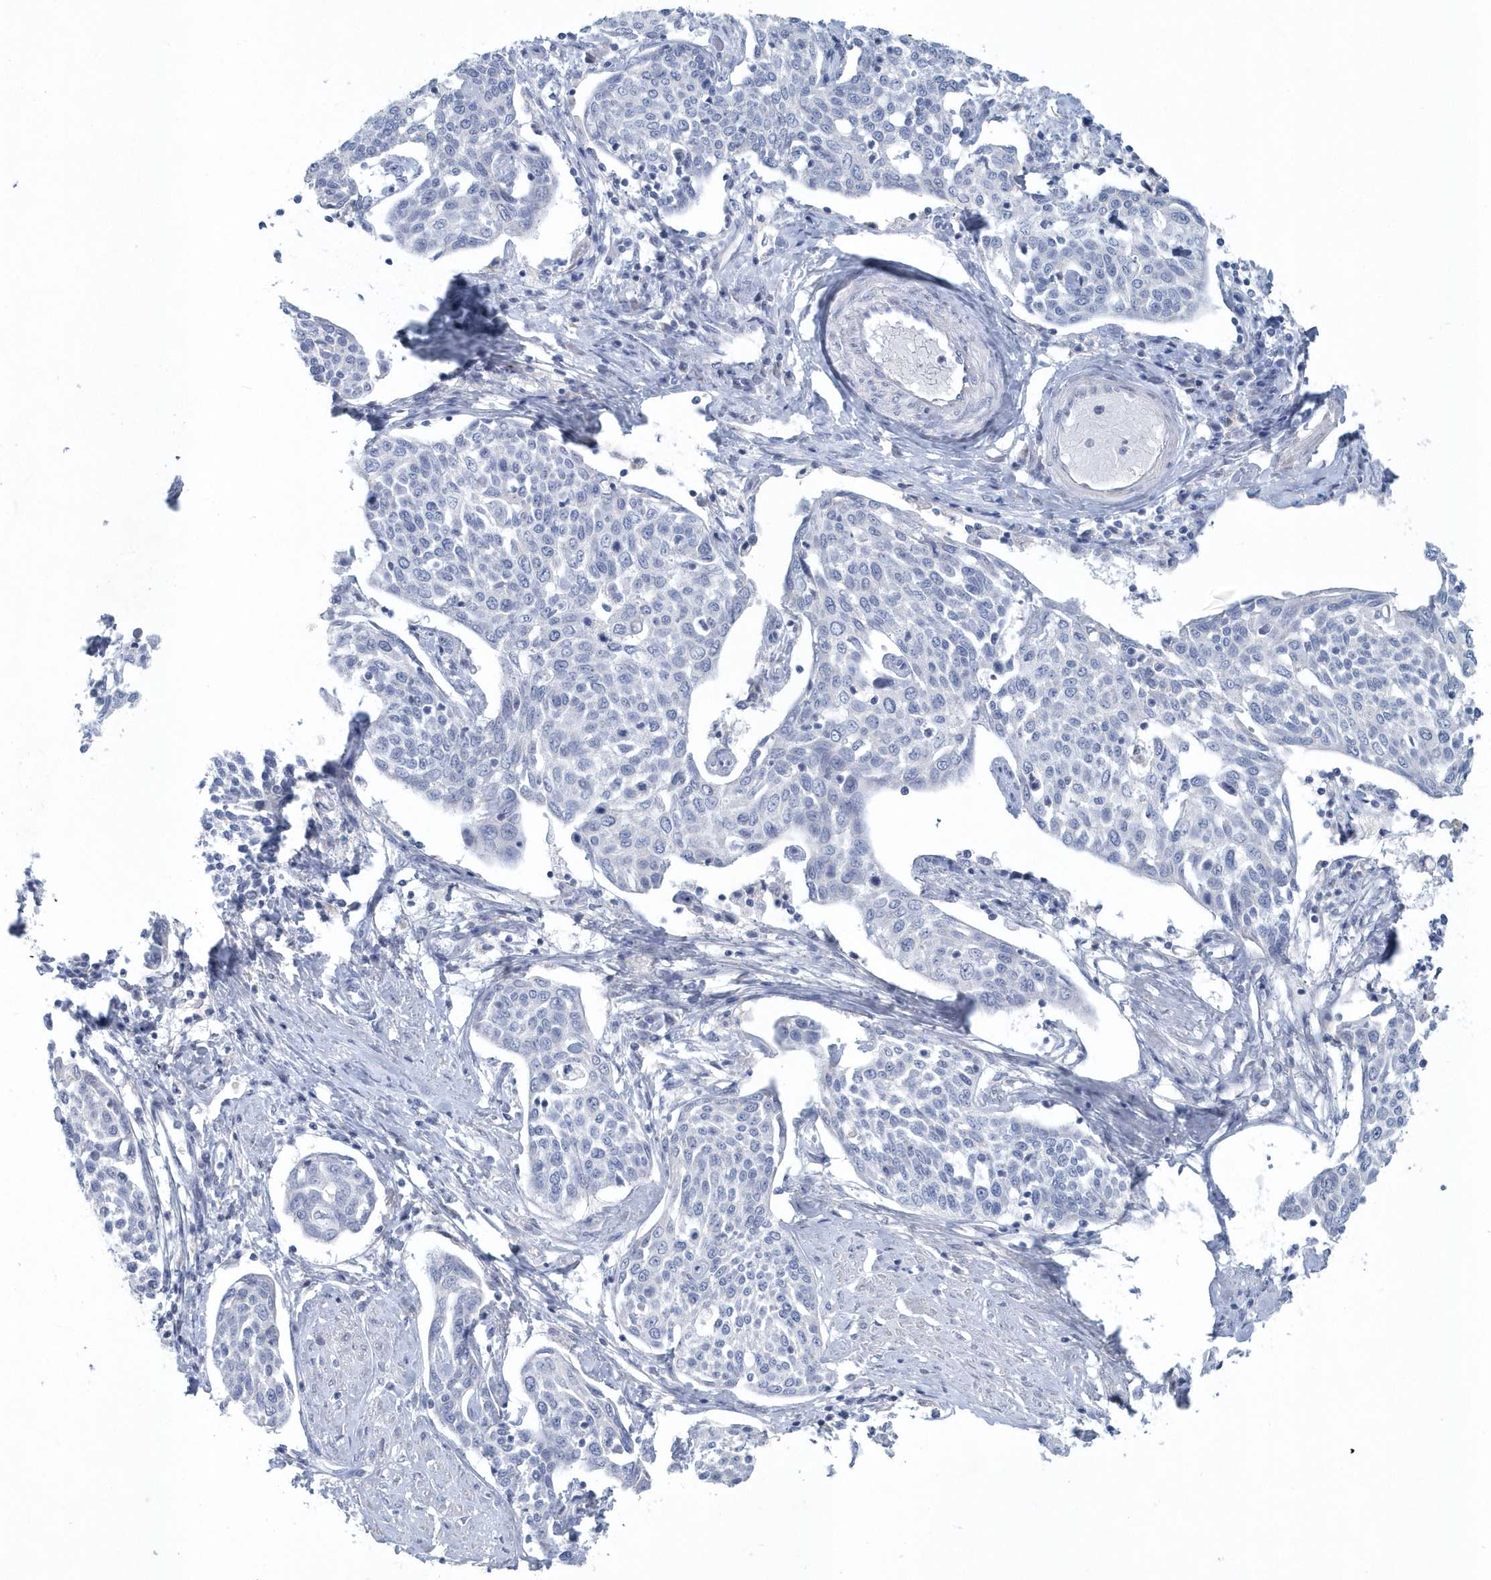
{"staining": {"intensity": "negative", "quantity": "none", "location": "none"}, "tissue": "cervical cancer", "cell_type": "Tumor cells", "image_type": "cancer", "snomed": [{"axis": "morphology", "description": "Squamous cell carcinoma, NOS"}, {"axis": "topography", "description": "Cervix"}], "caption": "Immunohistochemical staining of human cervical squamous cell carcinoma displays no significant expression in tumor cells.", "gene": "SPATA18", "patient": {"sex": "female", "age": 34}}